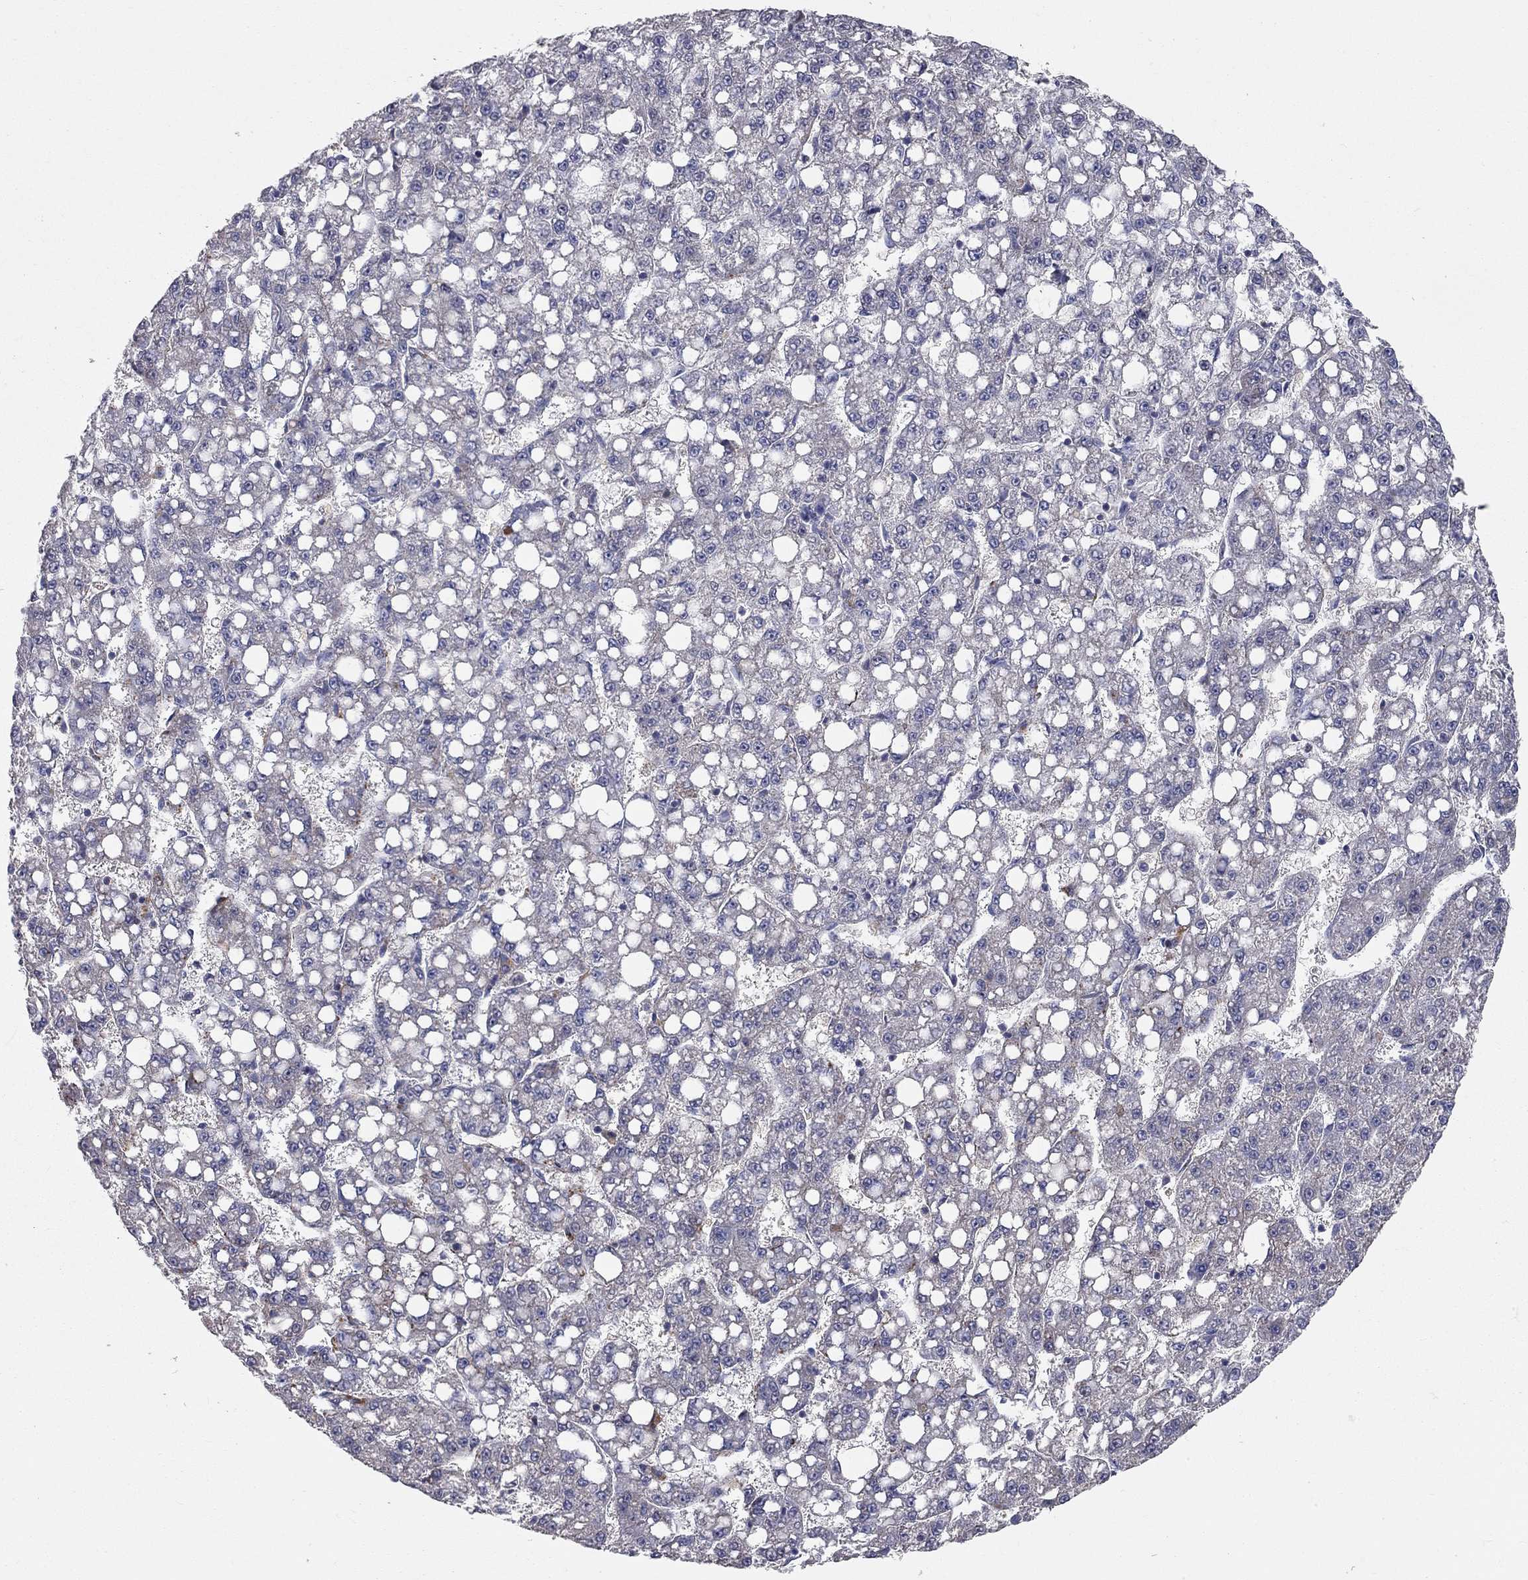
{"staining": {"intensity": "negative", "quantity": "none", "location": "none"}, "tissue": "liver cancer", "cell_type": "Tumor cells", "image_type": "cancer", "snomed": [{"axis": "morphology", "description": "Carcinoma, Hepatocellular, NOS"}, {"axis": "topography", "description": "Liver"}], "caption": "IHC image of human liver cancer (hepatocellular carcinoma) stained for a protein (brown), which displays no staining in tumor cells.", "gene": "KANSL1L", "patient": {"sex": "female", "age": 65}}